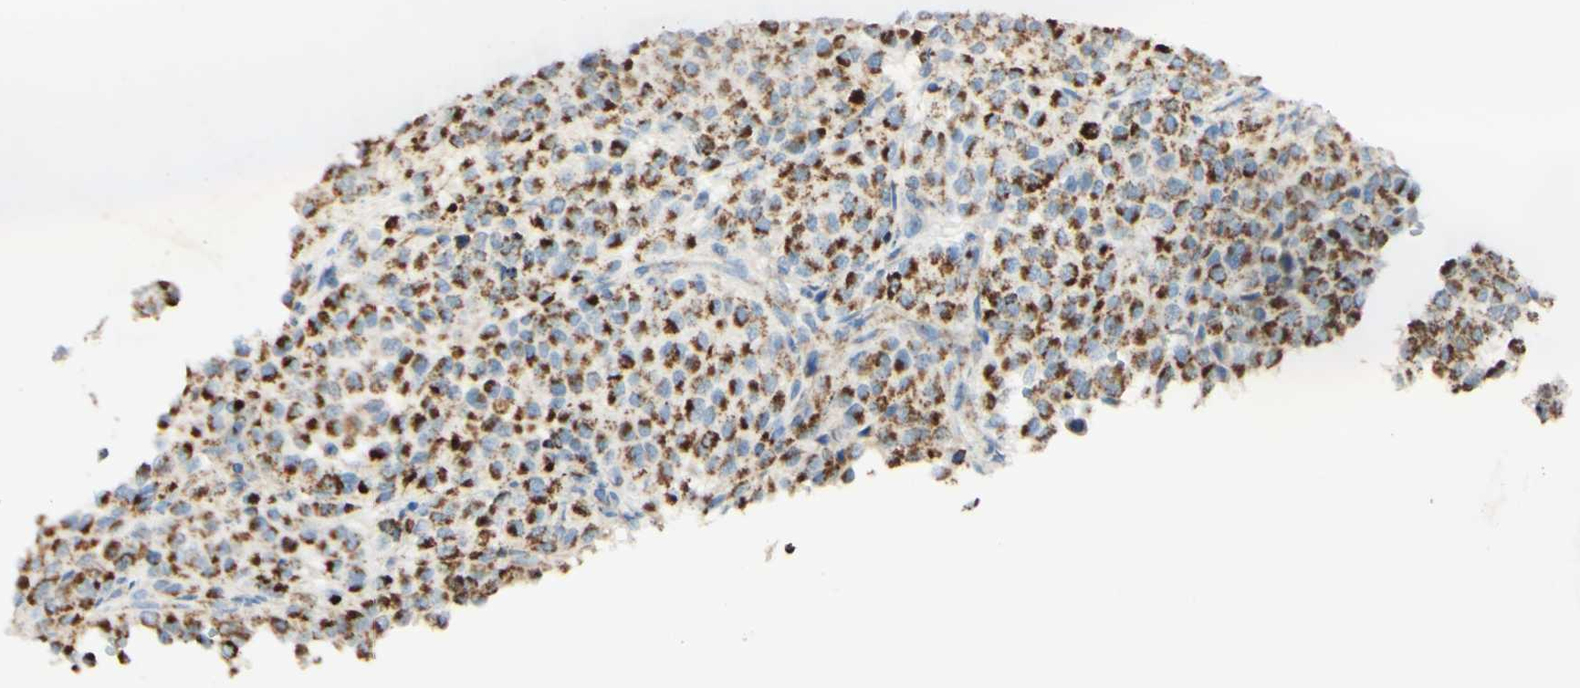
{"staining": {"intensity": "strong", "quantity": ">75%", "location": "cytoplasmic/membranous"}, "tissue": "melanoma", "cell_type": "Tumor cells", "image_type": "cancer", "snomed": [{"axis": "morphology", "description": "Malignant melanoma, Metastatic site"}, {"axis": "topography", "description": "Pancreas"}], "caption": "Immunohistochemical staining of human melanoma shows strong cytoplasmic/membranous protein staining in about >75% of tumor cells.", "gene": "OXCT1", "patient": {"sex": "female", "age": 30}}